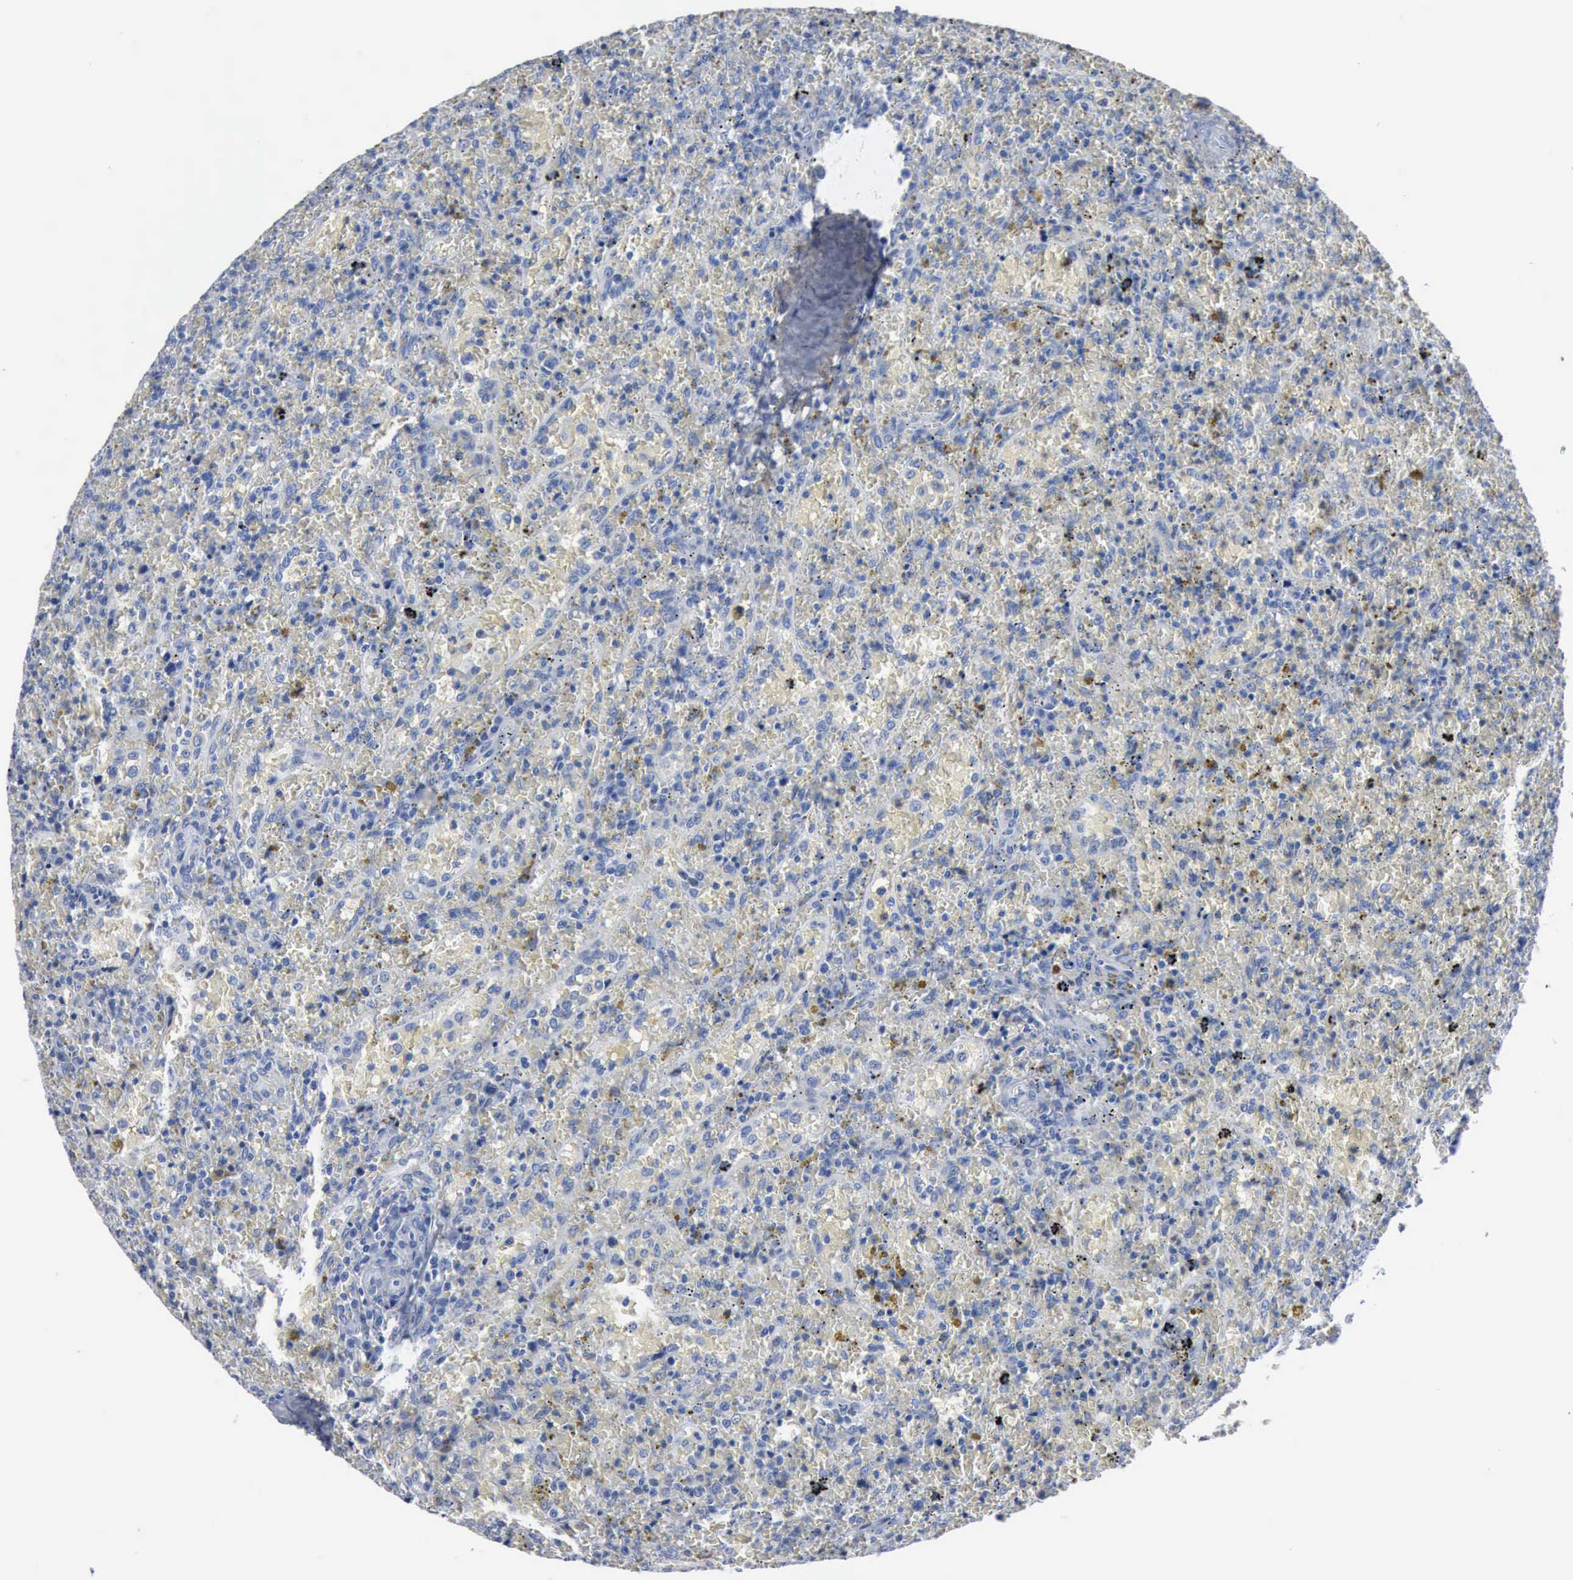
{"staining": {"intensity": "negative", "quantity": "none", "location": "none"}, "tissue": "lymphoma", "cell_type": "Tumor cells", "image_type": "cancer", "snomed": [{"axis": "morphology", "description": "Malignant lymphoma, non-Hodgkin's type, High grade"}, {"axis": "topography", "description": "Spleen"}, {"axis": "topography", "description": "Lymph node"}], "caption": "A high-resolution image shows IHC staining of high-grade malignant lymphoma, non-Hodgkin's type, which exhibits no significant staining in tumor cells.", "gene": "DMD", "patient": {"sex": "female", "age": 70}}